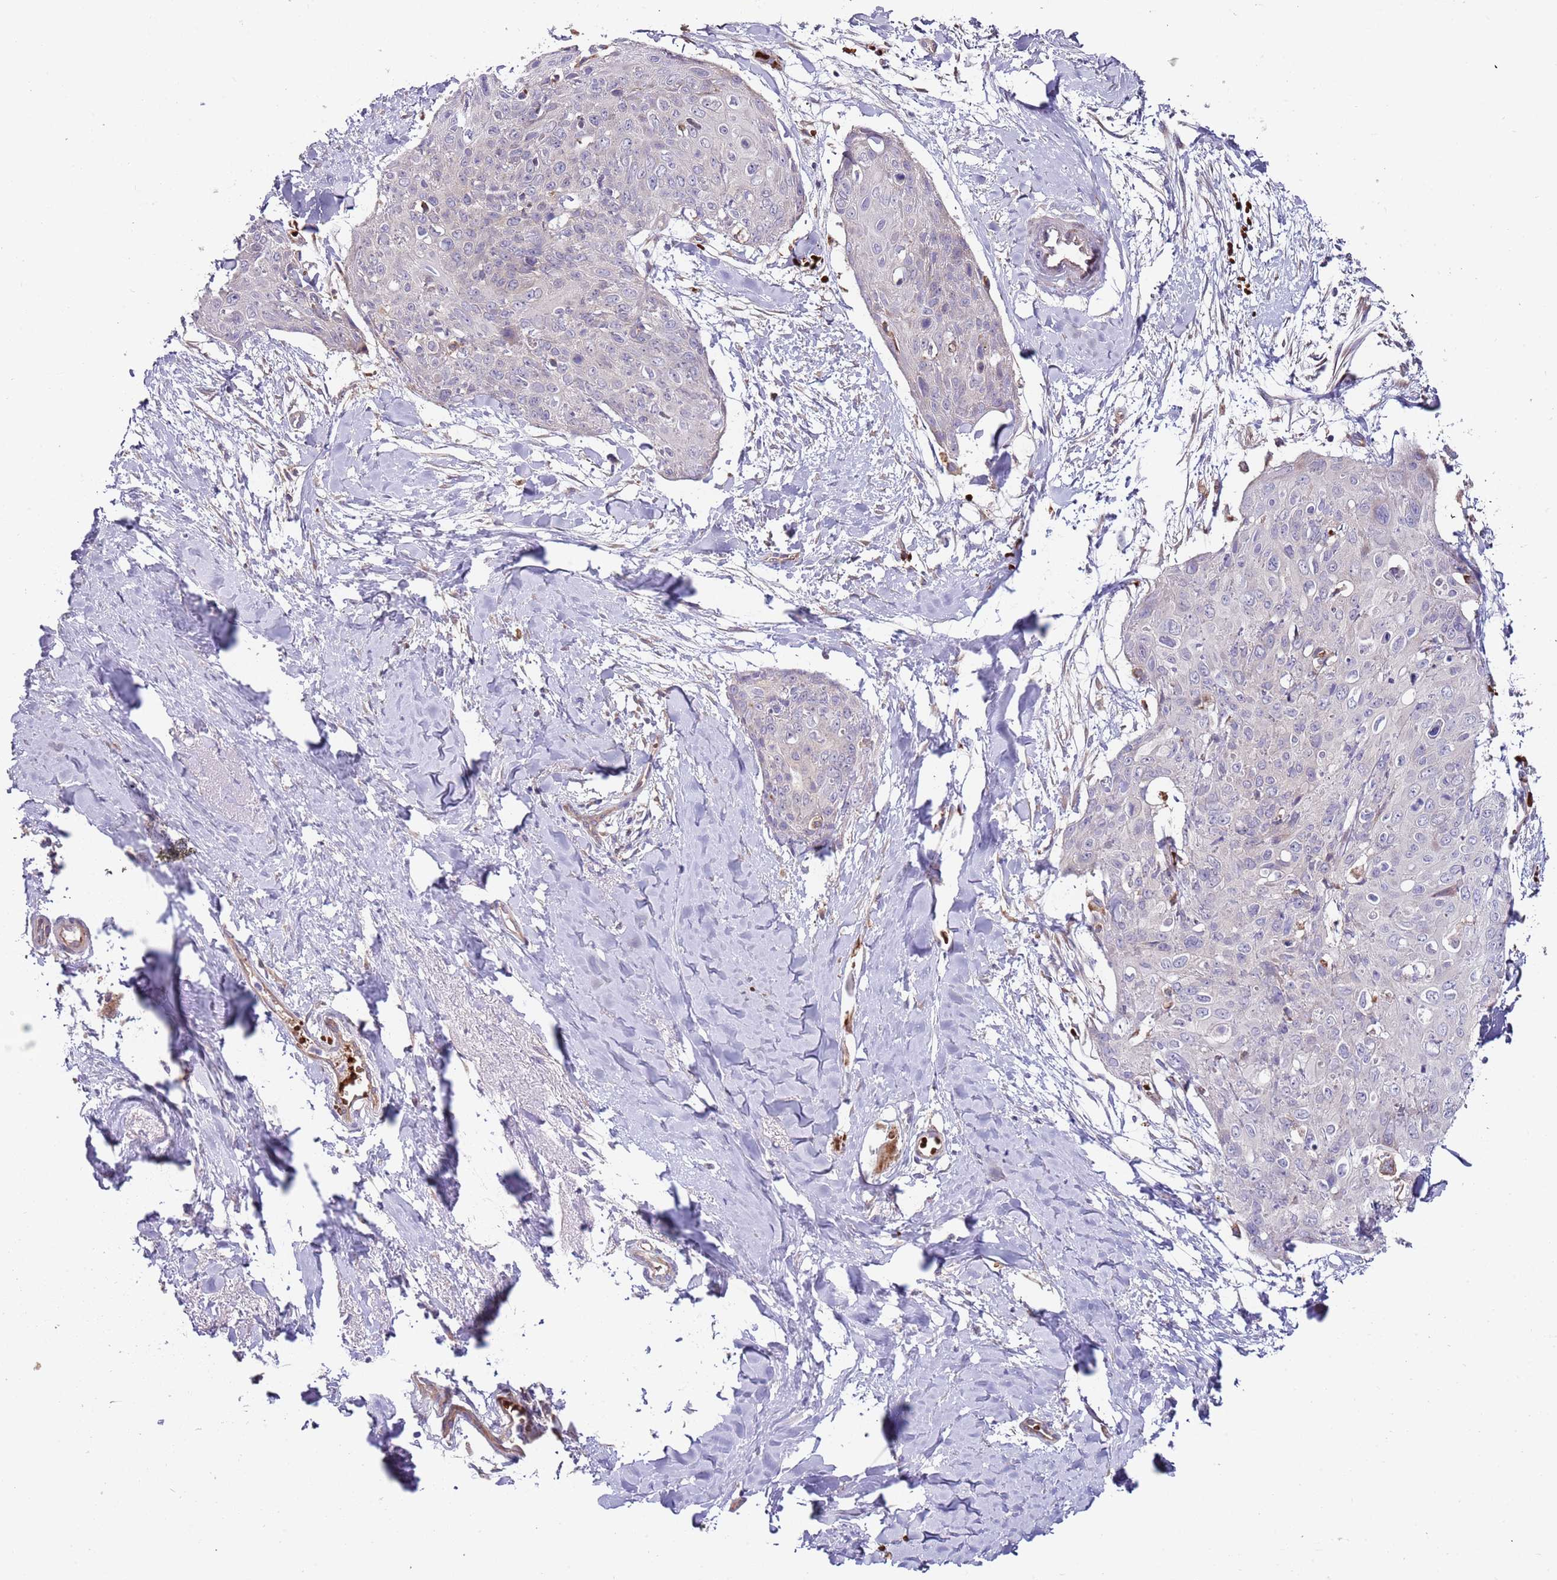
{"staining": {"intensity": "negative", "quantity": "none", "location": "none"}, "tissue": "skin cancer", "cell_type": "Tumor cells", "image_type": "cancer", "snomed": [{"axis": "morphology", "description": "Squamous cell carcinoma, NOS"}, {"axis": "topography", "description": "Skin"}, {"axis": "topography", "description": "Vulva"}], "caption": "IHC micrograph of human skin squamous cell carcinoma stained for a protein (brown), which demonstrates no positivity in tumor cells.", "gene": "VWCE", "patient": {"sex": "female", "age": 85}}